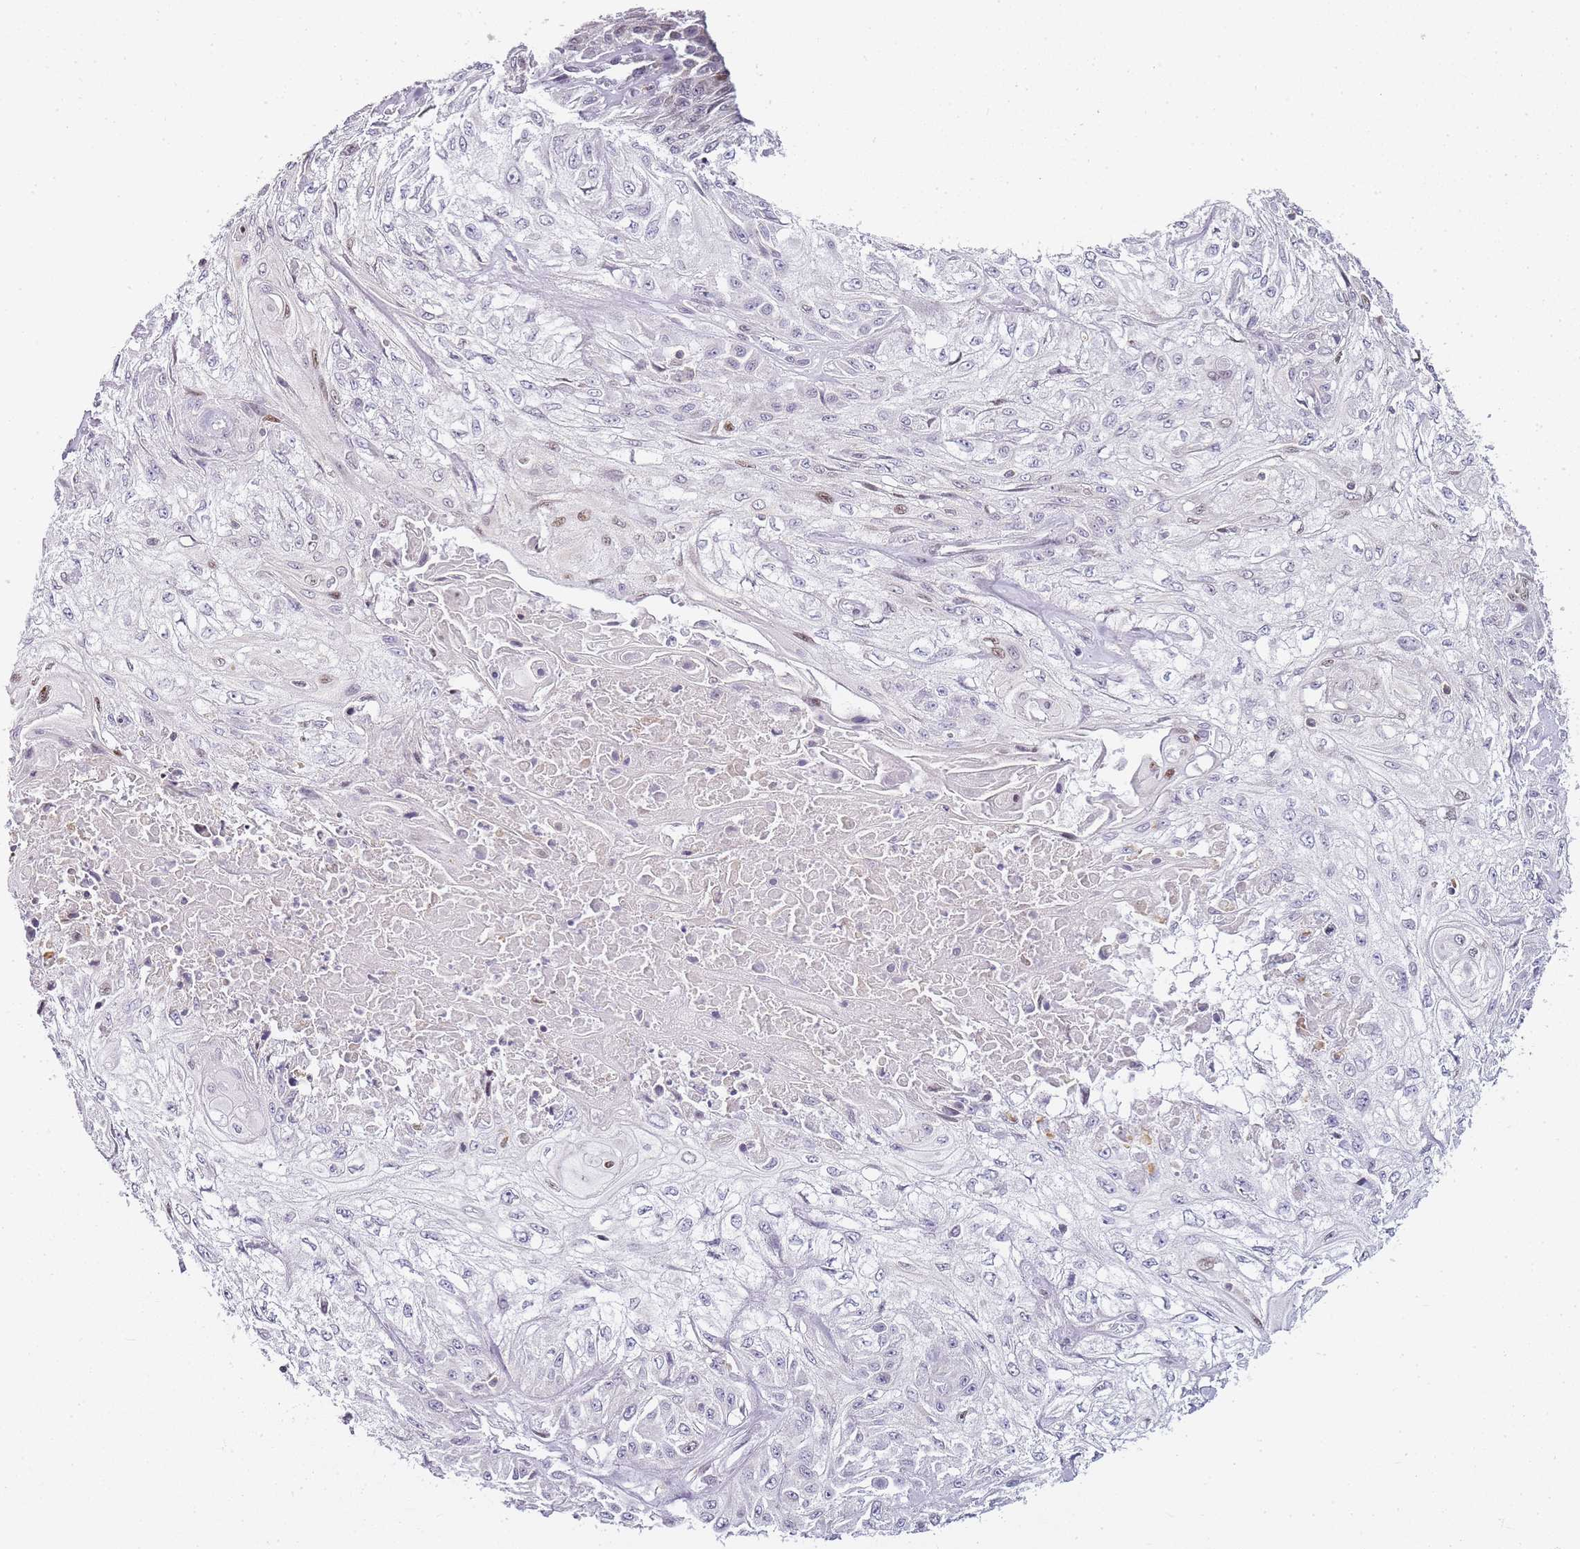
{"staining": {"intensity": "negative", "quantity": "none", "location": "none"}, "tissue": "skin cancer", "cell_type": "Tumor cells", "image_type": "cancer", "snomed": [{"axis": "morphology", "description": "Squamous cell carcinoma, NOS"}, {"axis": "morphology", "description": "Squamous cell carcinoma, metastatic, NOS"}, {"axis": "topography", "description": "Skin"}, {"axis": "topography", "description": "Lymph node"}], "caption": "Skin cancer (metastatic squamous cell carcinoma) was stained to show a protein in brown. There is no significant positivity in tumor cells.", "gene": "JAKMIP1", "patient": {"sex": "male", "age": 75}}